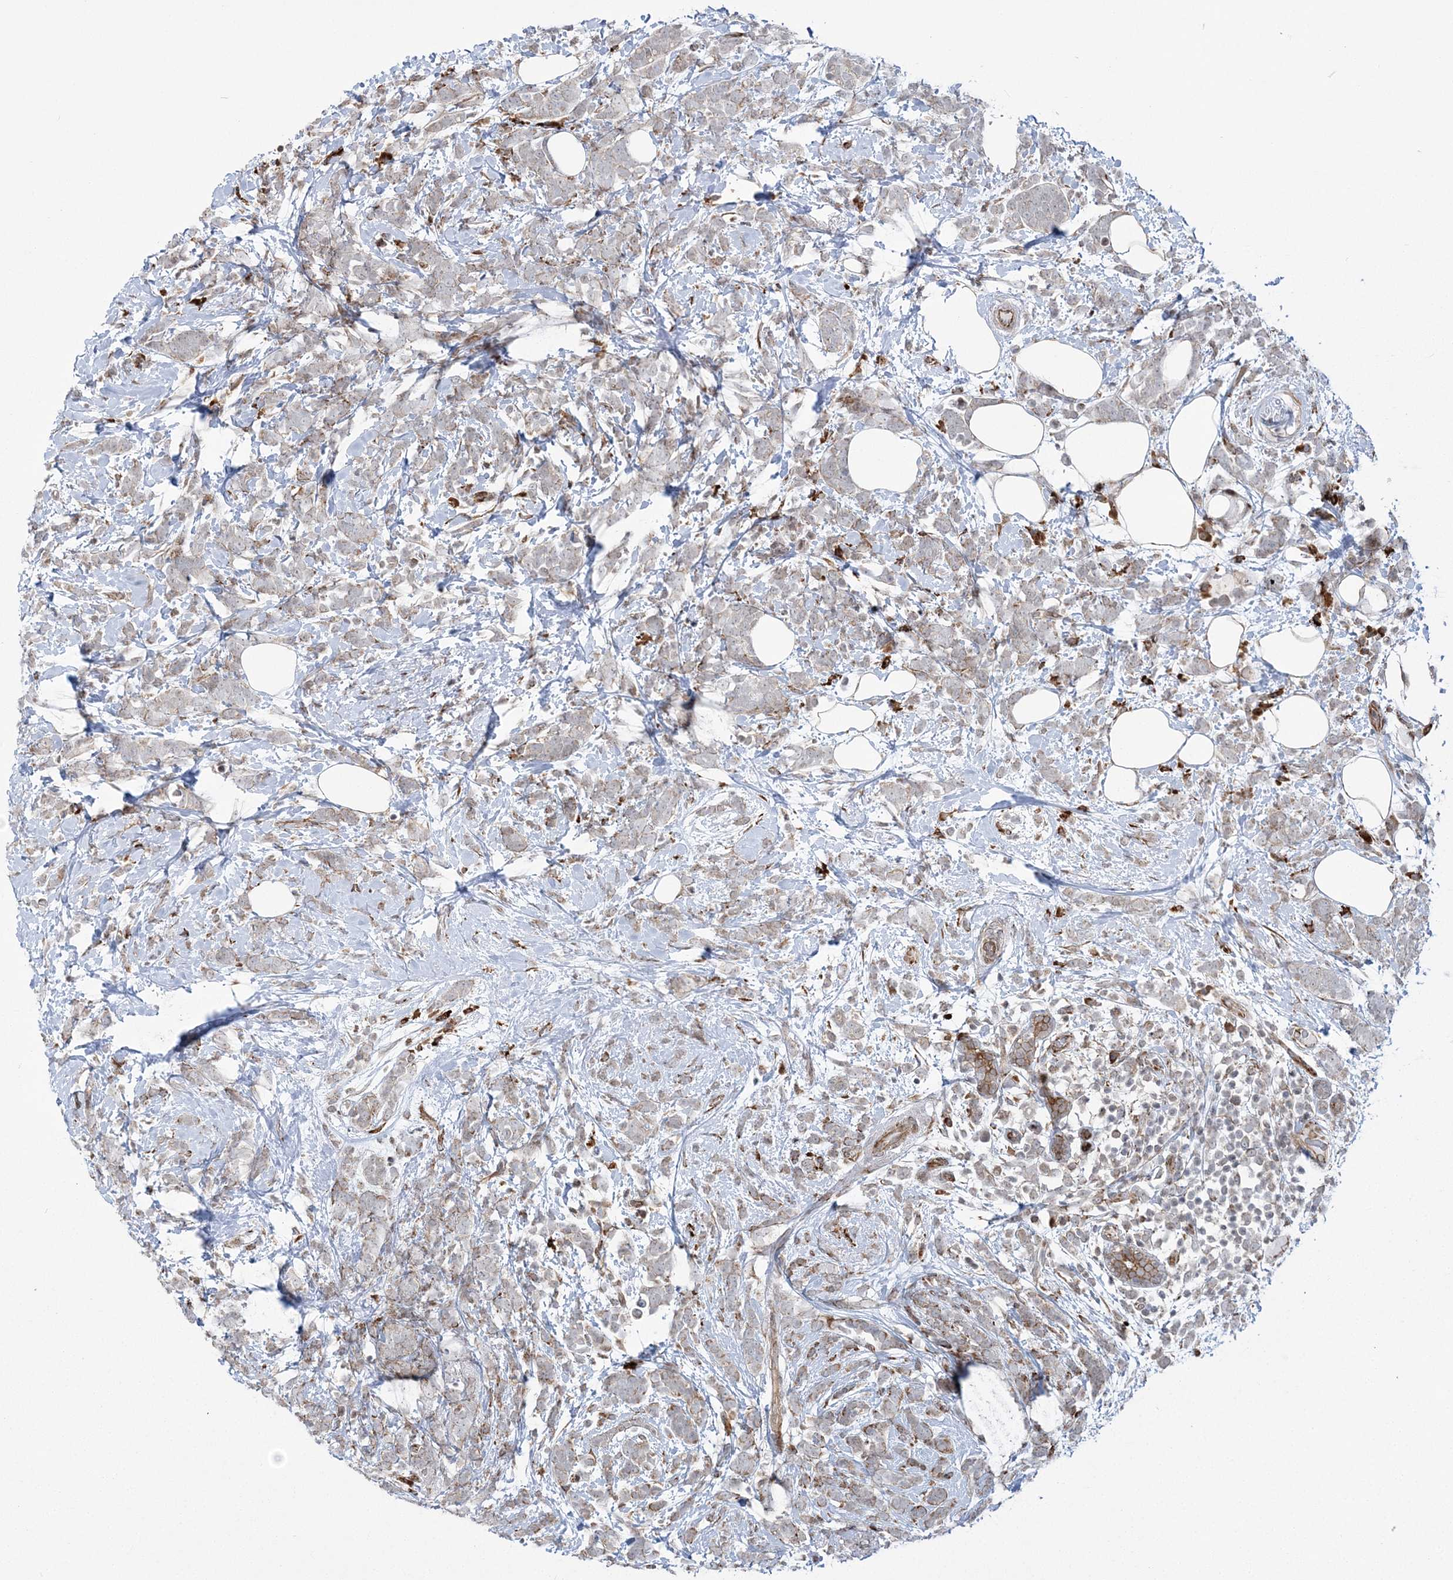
{"staining": {"intensity": "moderate", "quantity": "<25%", "location": "cytoplasmic/membranous"}, "tissue": "breast cancer", "cell_type": "Tumor cells", "image_type": "cancer", "snomed": [{"axis": "morphology", "description": "Lobular carcinoma"}, {"axis": "topography", "description": "Breast"}], "caption": "Breast lobular carcinoma stained with DAB (3,3'-diaminobenzidine) immunohistochemistry (IHC) demonstrates low levels of moderate cytoplasmic/membranous staining in about <25% of tumor cells.", "gene": "EFCAB12", "patient": {"sex": "female", "age": 58}}